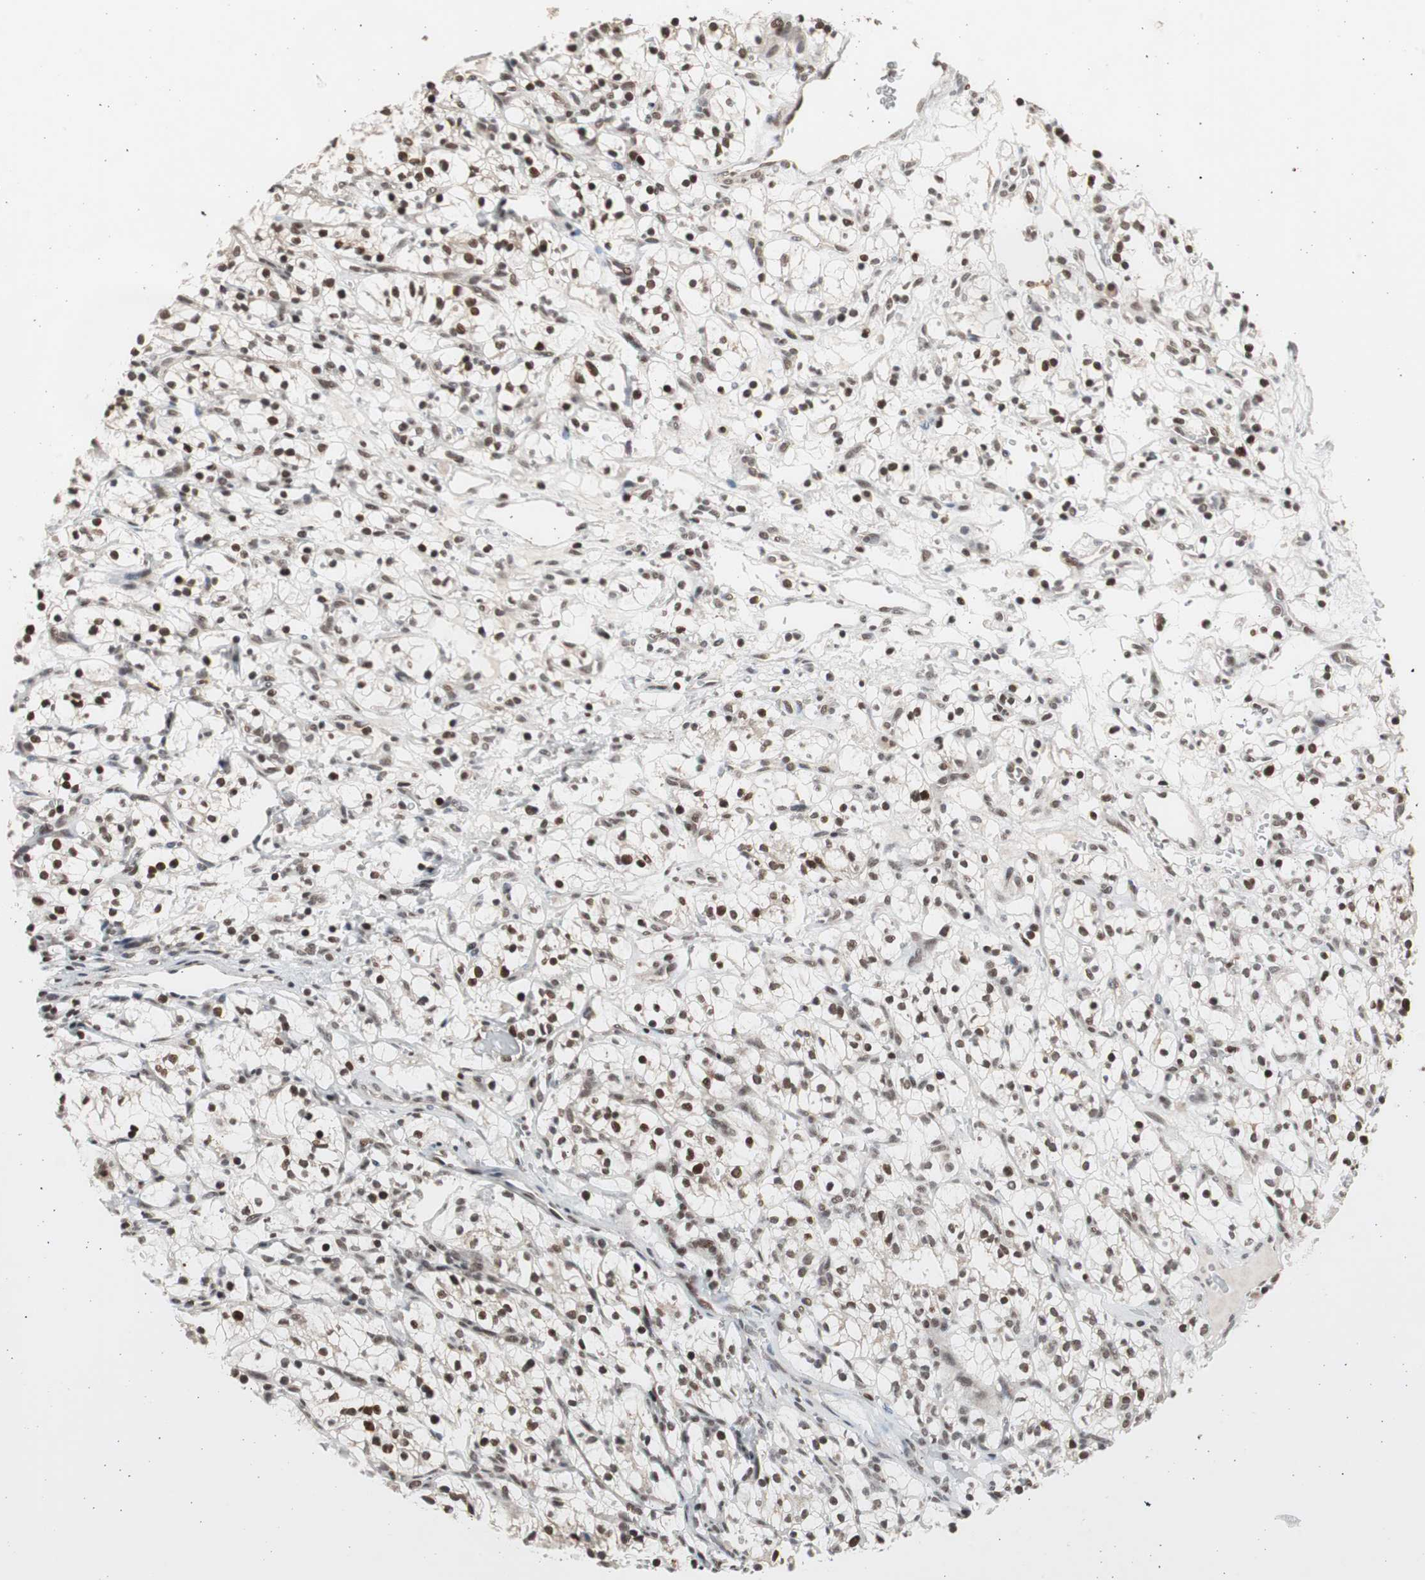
{"staining": {"intensity": "strong", "quantity": ">75%", "location": "nuclear"}, "tissue": "renal cancer", "cell_type": "Tumor cells", "image_type": "cancer", "snomed": [{"axis": "morphology", "description": "Adenocarcinoma, NOS"}, {"axis": "topography", "description": "Kidney"}], "caption": "Renal adenocarcinoma tissue exhibits strong nuclear expression in approximately >75% of tumor cells The protein of interest is shown in brown color, while the nuclei are stained blue.", "gene": "RPA1", "patient": {"sex": "female", "age": 57}}